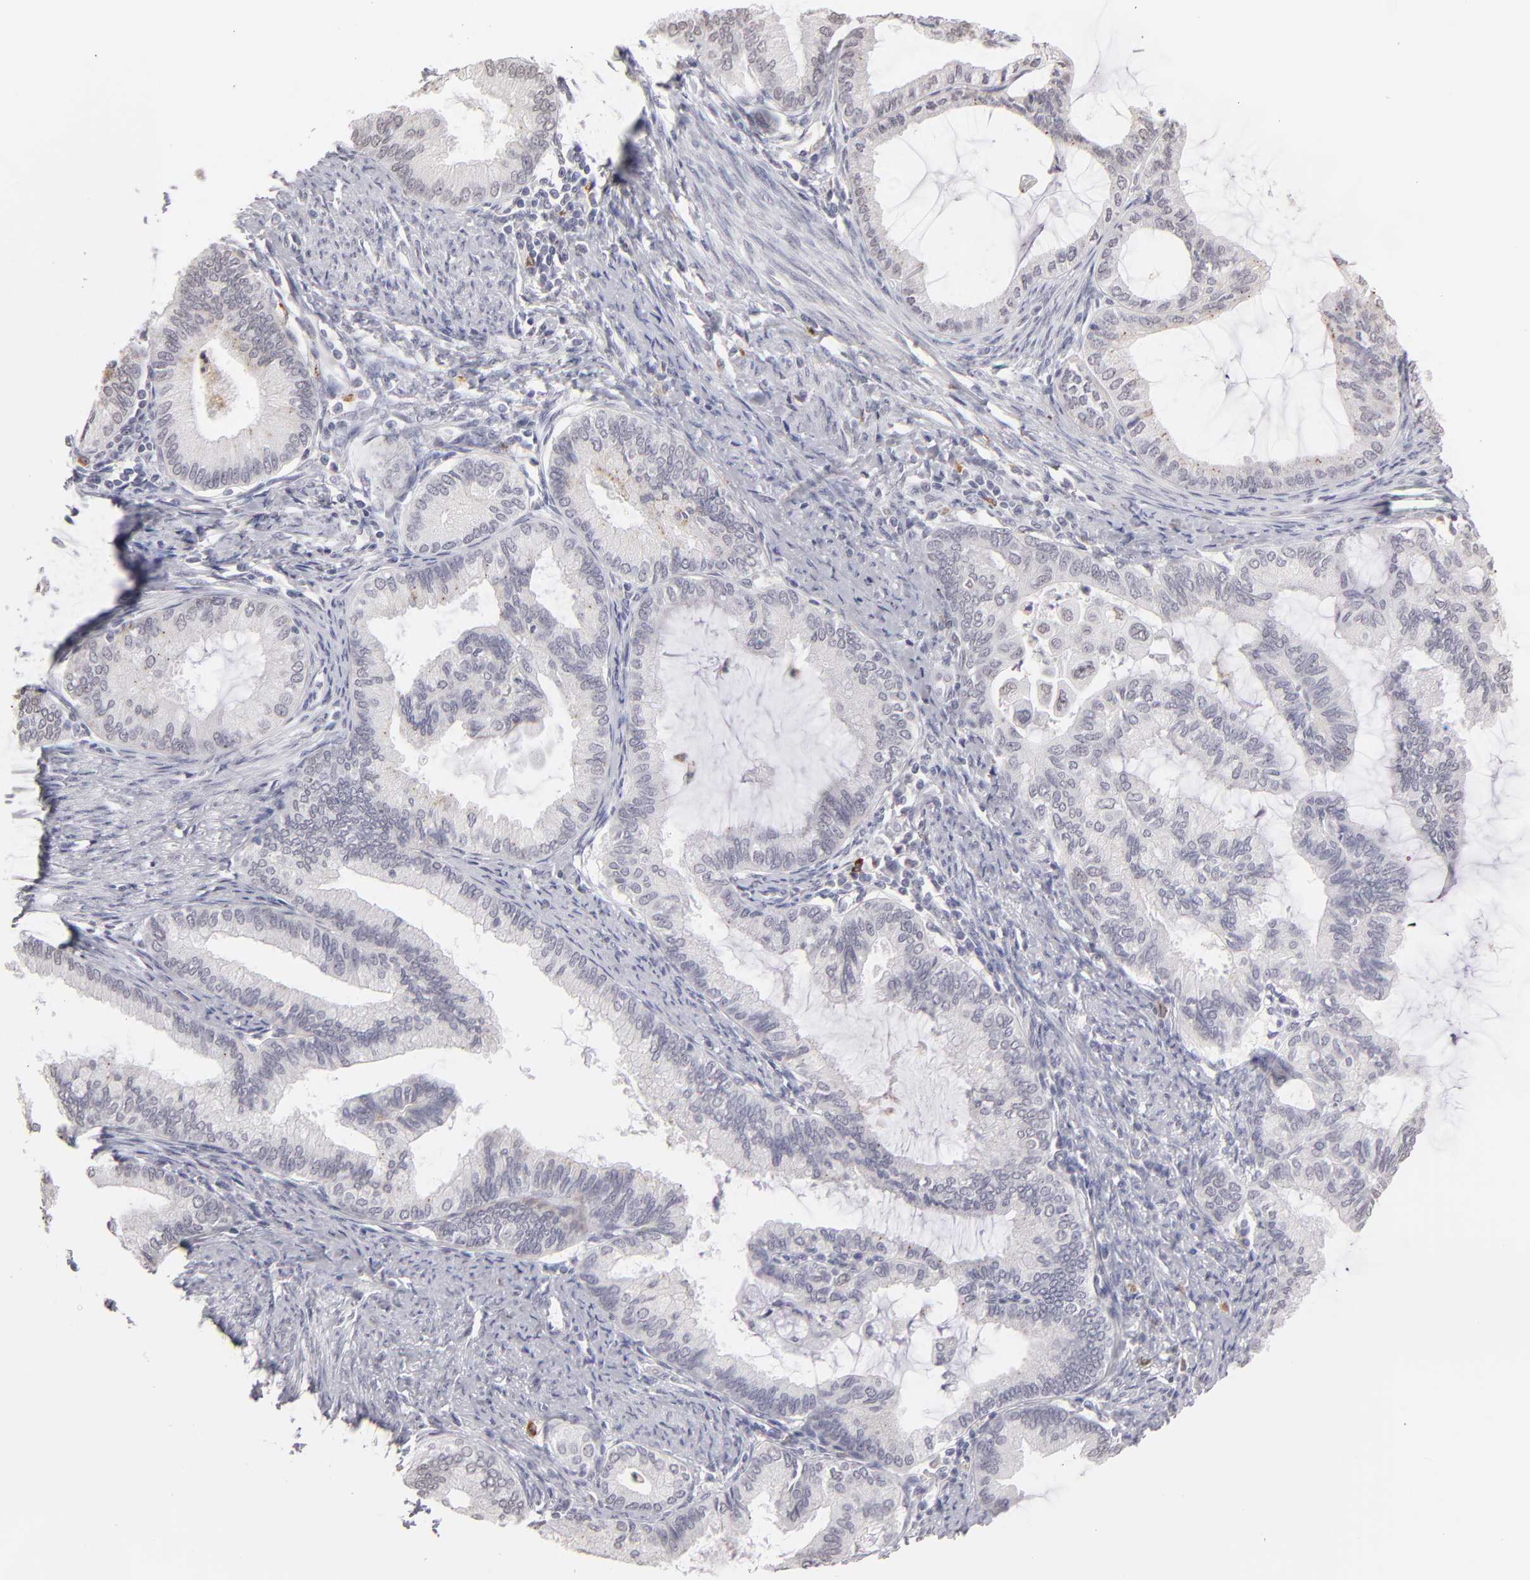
{"staining": {"intensity": "moderate", "quantity": "<25%", "location": "cytoplasmic/membranous"}, "tissue": "endometrial cancer", "cell_type": "Tumor cells", "image_type": "cancer", "snomed": [{"axis": "morphology", "description": "Adenocarcinoma, NOS"}, {"axis": "topography", "description": "Endometrium"}], "caption": "Endometrial cancer (adenocarcinoma) tissue shows moderate cytoplasmic/membranous expression in approximately <25% of tumor cells (DAB (3,3'-diaminobenzidine) = brown stain, brightfield microscopy at high magnification).", "gene": "MGAM", "patient": {"sex": "female", "age": 86}}